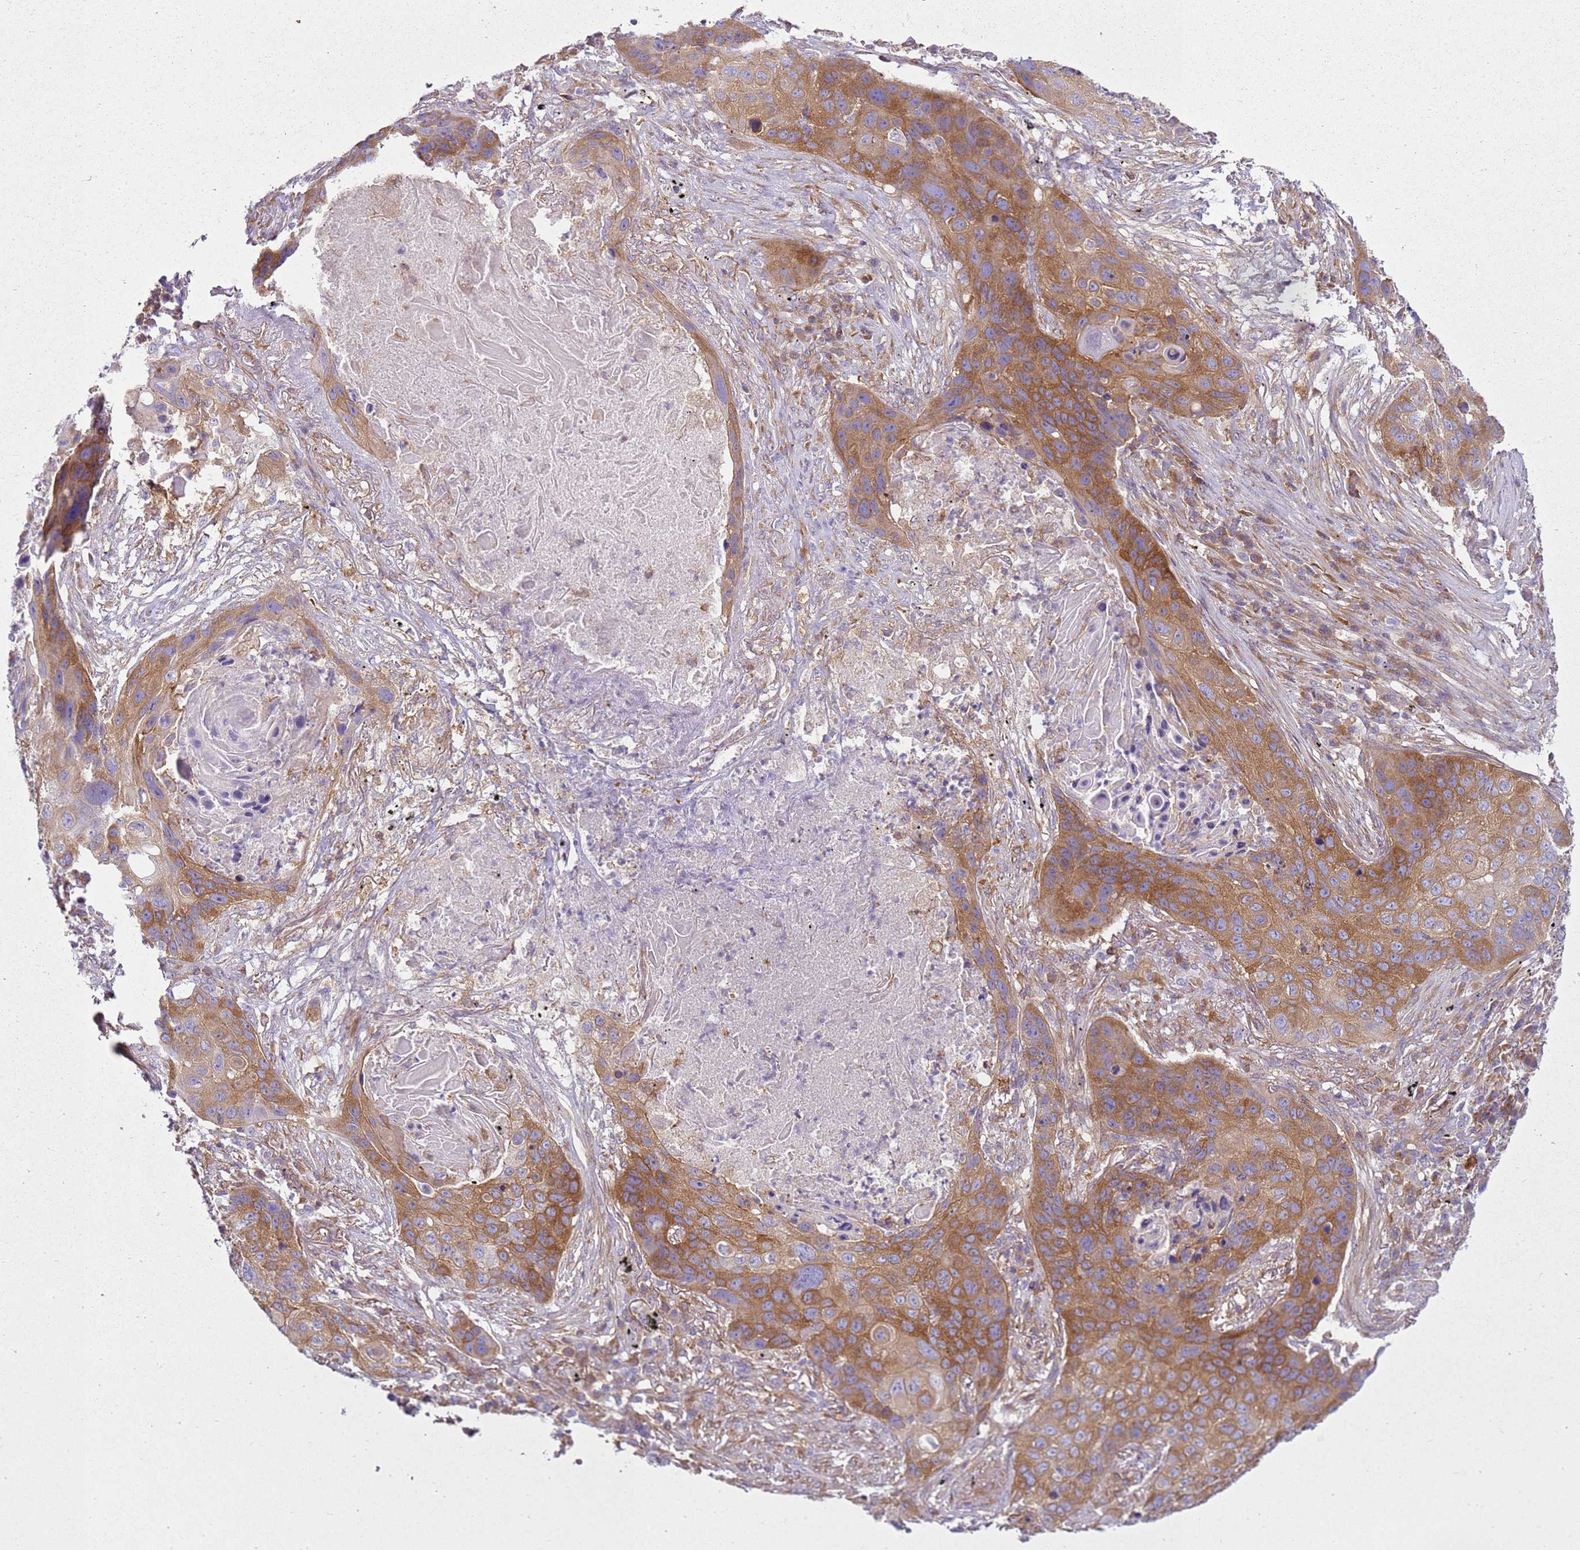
{"staining": {"intensity": "moderate", "quantity": ">75%", "location": "cytoplasmic/membranous"}, "tissue": "lung cancer", "cell_type": "Tumor cells", "image_type": "cancer", "snomed": [{"axis": "morphology", "description": "Squamous cell carcinoma, NOS"}, {"axis": "topography", "description": "Lung"}], "caption": "DAB immunohistochemical staining of human lung cancer (squamous cell carcinoma) exhibits moderate cytoplasmic/membranous protein expression in approximately >75% of tumor cells.", "gene": "SNX21", "patient": {"sex": "female", "age": 63}}